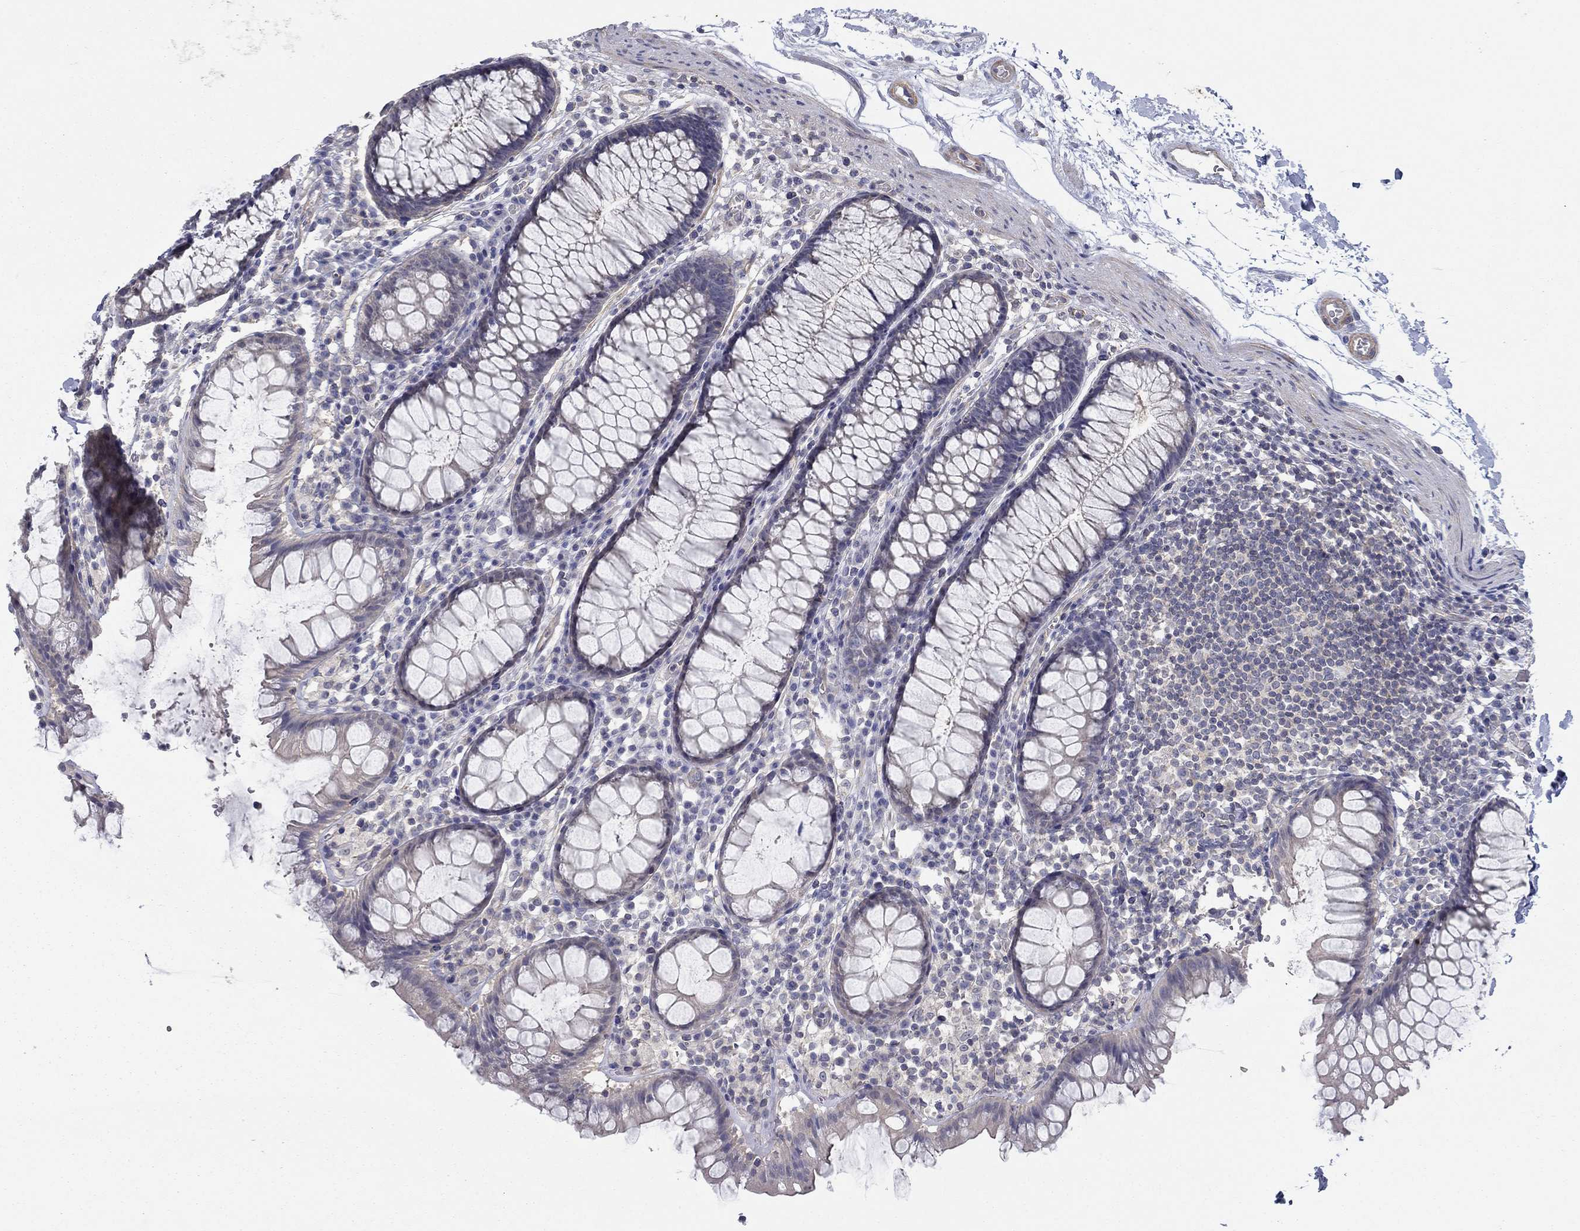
{"staining": {"intensity": "negative", "quantity": "none", "location": "none"}, "tissue": "colon", "cell_type": "Endothelial cells", "image_type": "normal", "snomed": [{"axis": "morphology", "description": "Normal tissue, NOS"}, {"axis": "topography", "description": "Colon"}], "caption": "DAB (3,3'-diaminobenzidine) immunohistochemical staining of benign colon displays no significant expression in endothelial cells. (DAB (3,3'-diaminobenzidine) immunohistochemistry (IHC), high magnification).", "gene": "GRK7", "patient": {"sex": "male", "age": 76}}